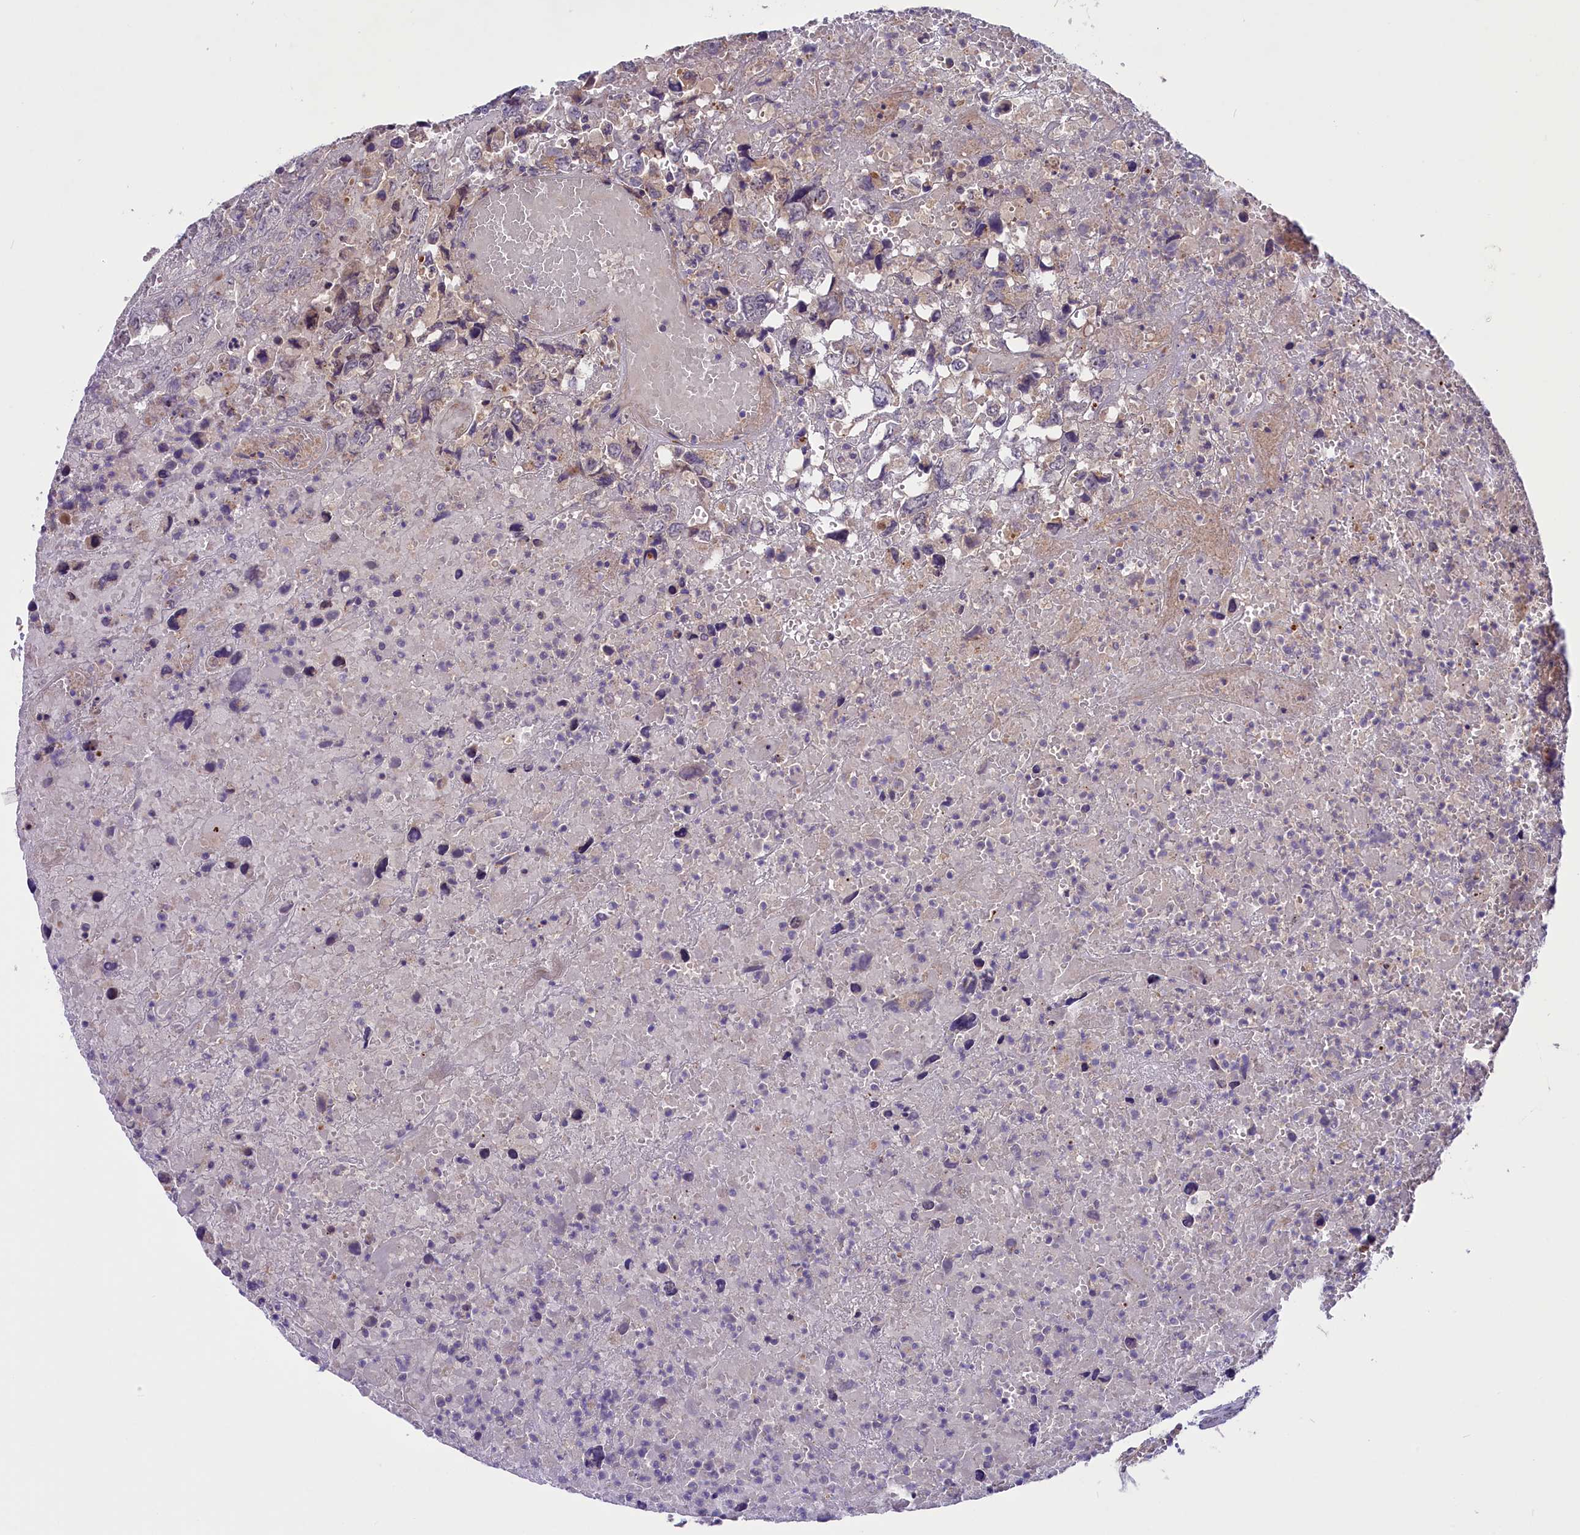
{"staining": {"intensity": "negative", "quantity": "none", "location": "none"}, "tissue": "testis cancer", "cell_type": "Tumor cells", "image_type": "cancer", "snomed": [{"axis": "morphology", "description": "Carcinoma, Embryonal, NOS"}, {"axis": "topography", "description": "Testis"}], "caption": "An immunohistochemistry (IHC) image of testis cancer is shown. There is no staining in tumor cells of testis cancer. Nuclei are stained in blue.", "gene": "COG8", "patient": {"sex": "male", "age": 45}}